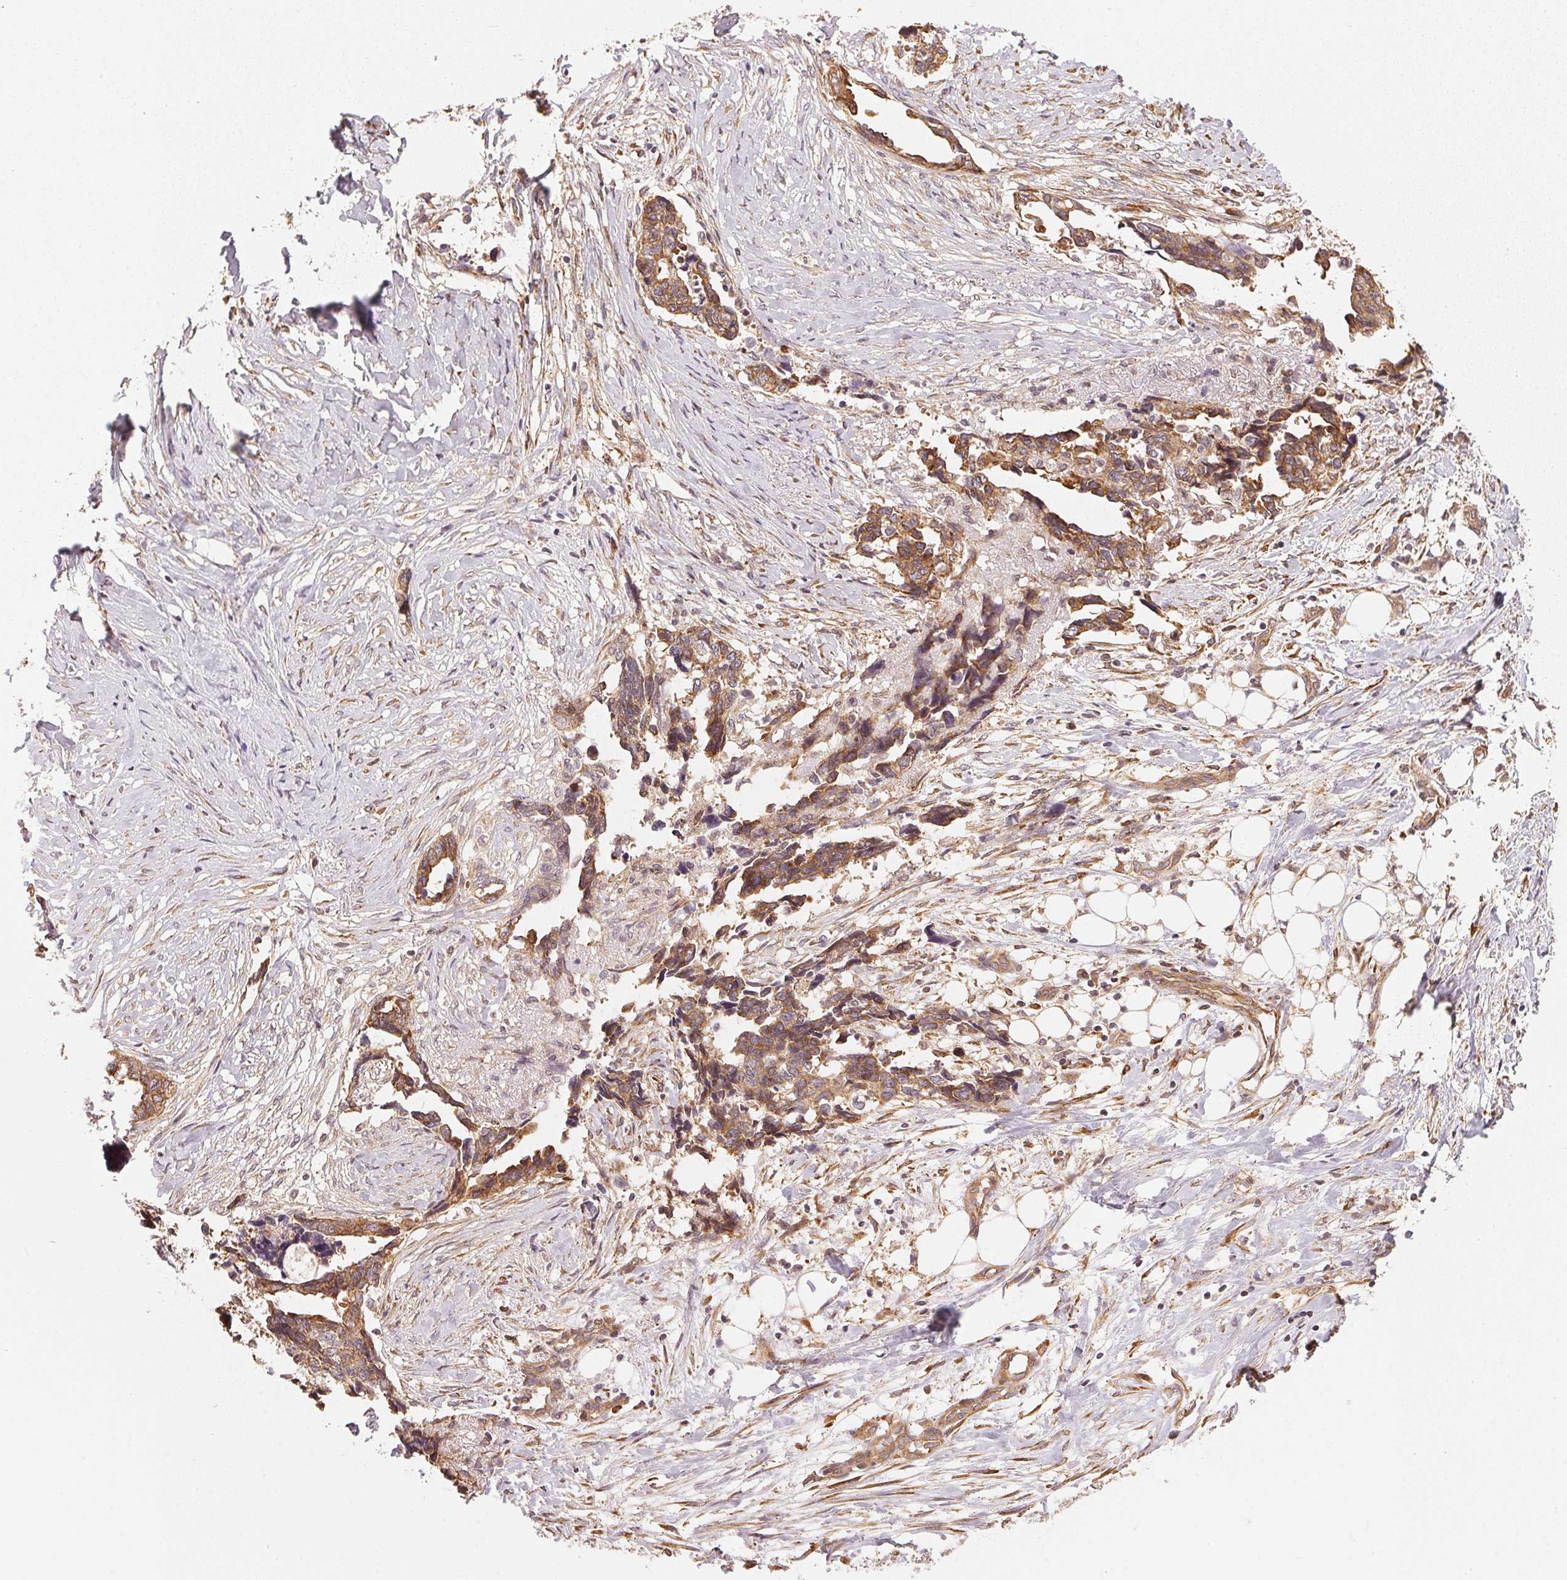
{"staining": {"intensity": "moderate", "quantity": ">75%", "location": "cytoplasmic/membranous"}, "tissue": "ovarian cancer", "cell_type": "Tumor cells", "image_type": "cancer", "snomed": [{"axis": "morphology", "description": "Cystadenocarcinoma, serous, NOS"}, {"axis": "topography", "description": "Ovary"}], "caption": "Immunohistochemistry histopathology image of neoplastic tissue: serous cystadenocarcinoma (ovarian) stained using immunohistochemistry demonstrates medium levels of moderate protein expression localized specifically in the cytoplasmic/membranous of tumor cells, appearing as a cytoplasmic/membranous brown color.", "gene": "STRN4", "patient": {"sex": "female", "age": 69}}